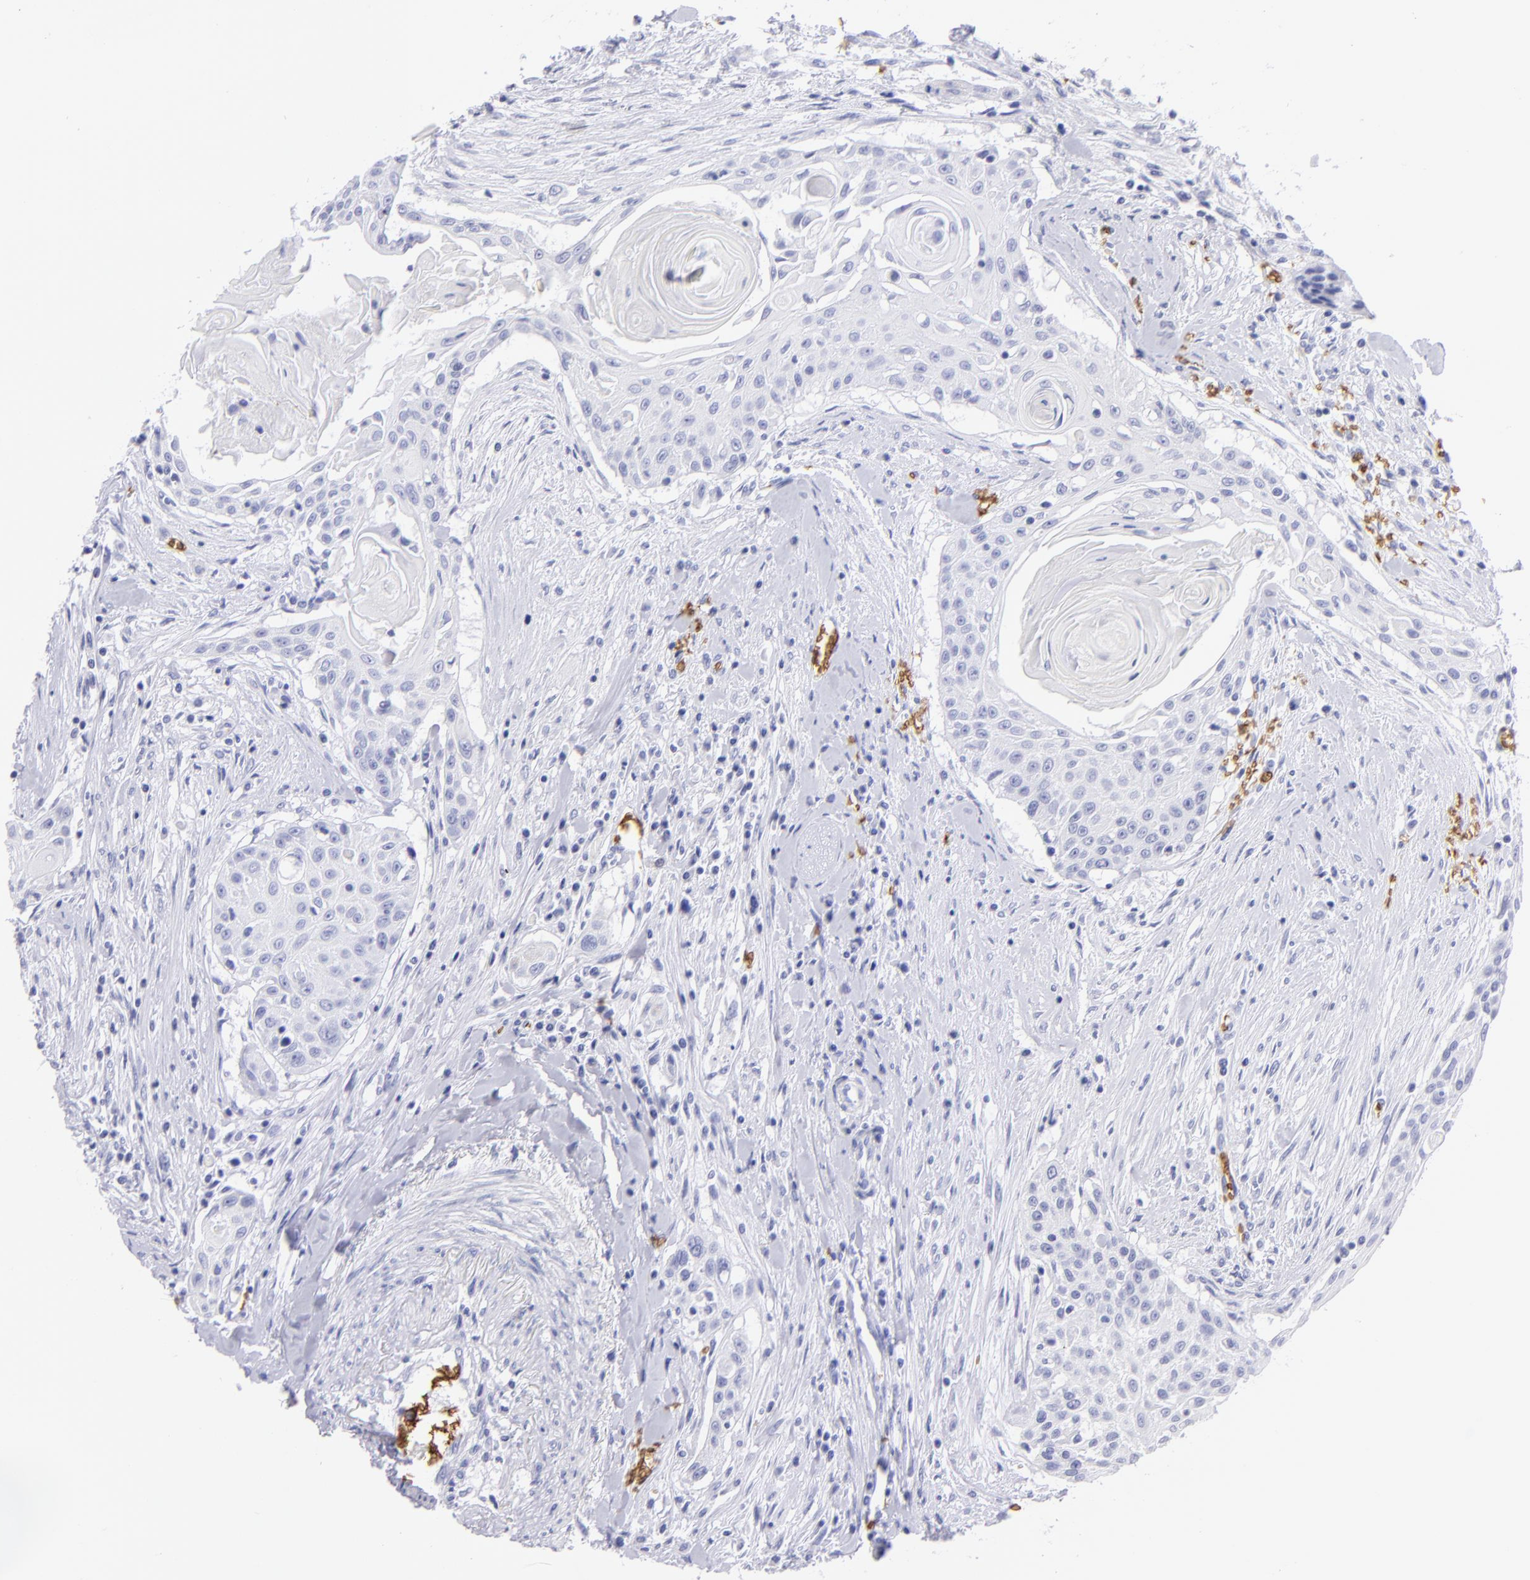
{"staining": {"intensity": "negative", "quantity": "none", "location": "none"}, "tissue": "head and neck cancer", "cell_type": "Tumor cells", "image_type": "cancer", "snomed": [{"axis": "morphology", "description": "Squamous cell carcinoma, NOS"}, {"axis": "morphology", "description": "Squamous cell carcinoma, metastatic, NOS"}, {"axis": "topography", "description": "Lymph node"}, {"axis": "topography", "description": "Salivary gland"}, {"axis": "topography", "description": "Head-Neck"}], "caption": "Head and neck cancer (squamous cell carcinoma) was stained to show a protein in brown. There is no significant staining in tumor cells.", "gene": "GYPA", "patient": {"sex": "female", "age": 74}}